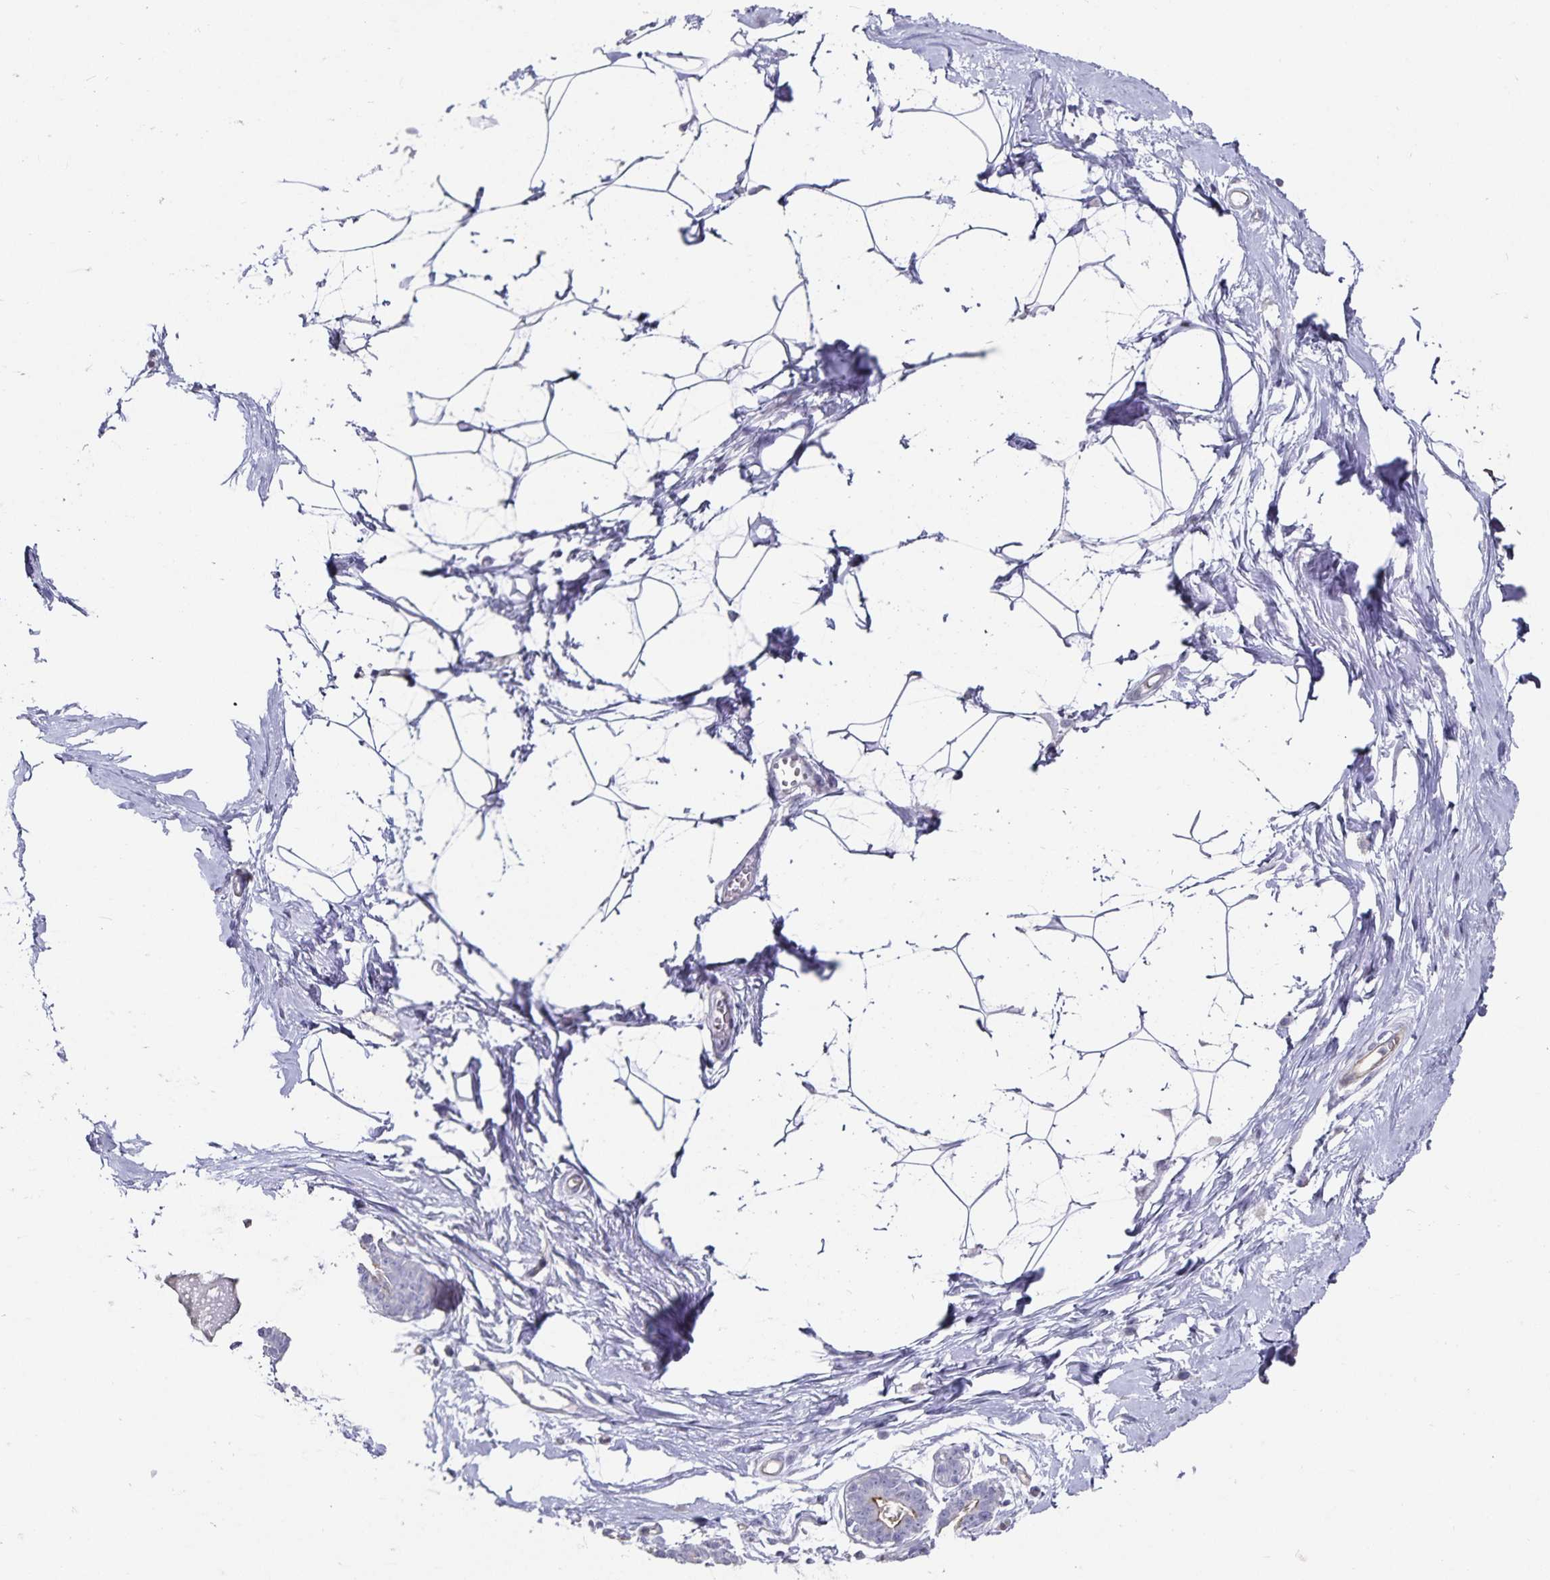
{"staining": {"intensity": "negative", "quantity": "none", "location": "none"}, "tissue": "breast", "cell_type": "Adipocytes", "image_type": "normal", "snomed": [{"axis": "morphology", "description": "Normal tissue, NOS"}, {"axis": "topography", "description": "Breast"}], "caption": "High magnification brightfield microscopy of benign breast stained with DAB (3,3'-diaminobenzidine) (brown) and counterstained with hematoxylin (blue): adipocytes show no significant positivity. The staining was performed using DAB (3,3'-diaminobenzidine) to visualize the protein expression in brown, while the nuclei were stained in blue with hematoxylin (Magnification: 20x).", "gene": "PODXL", "patient": {"sex": "female", "age": 45}}